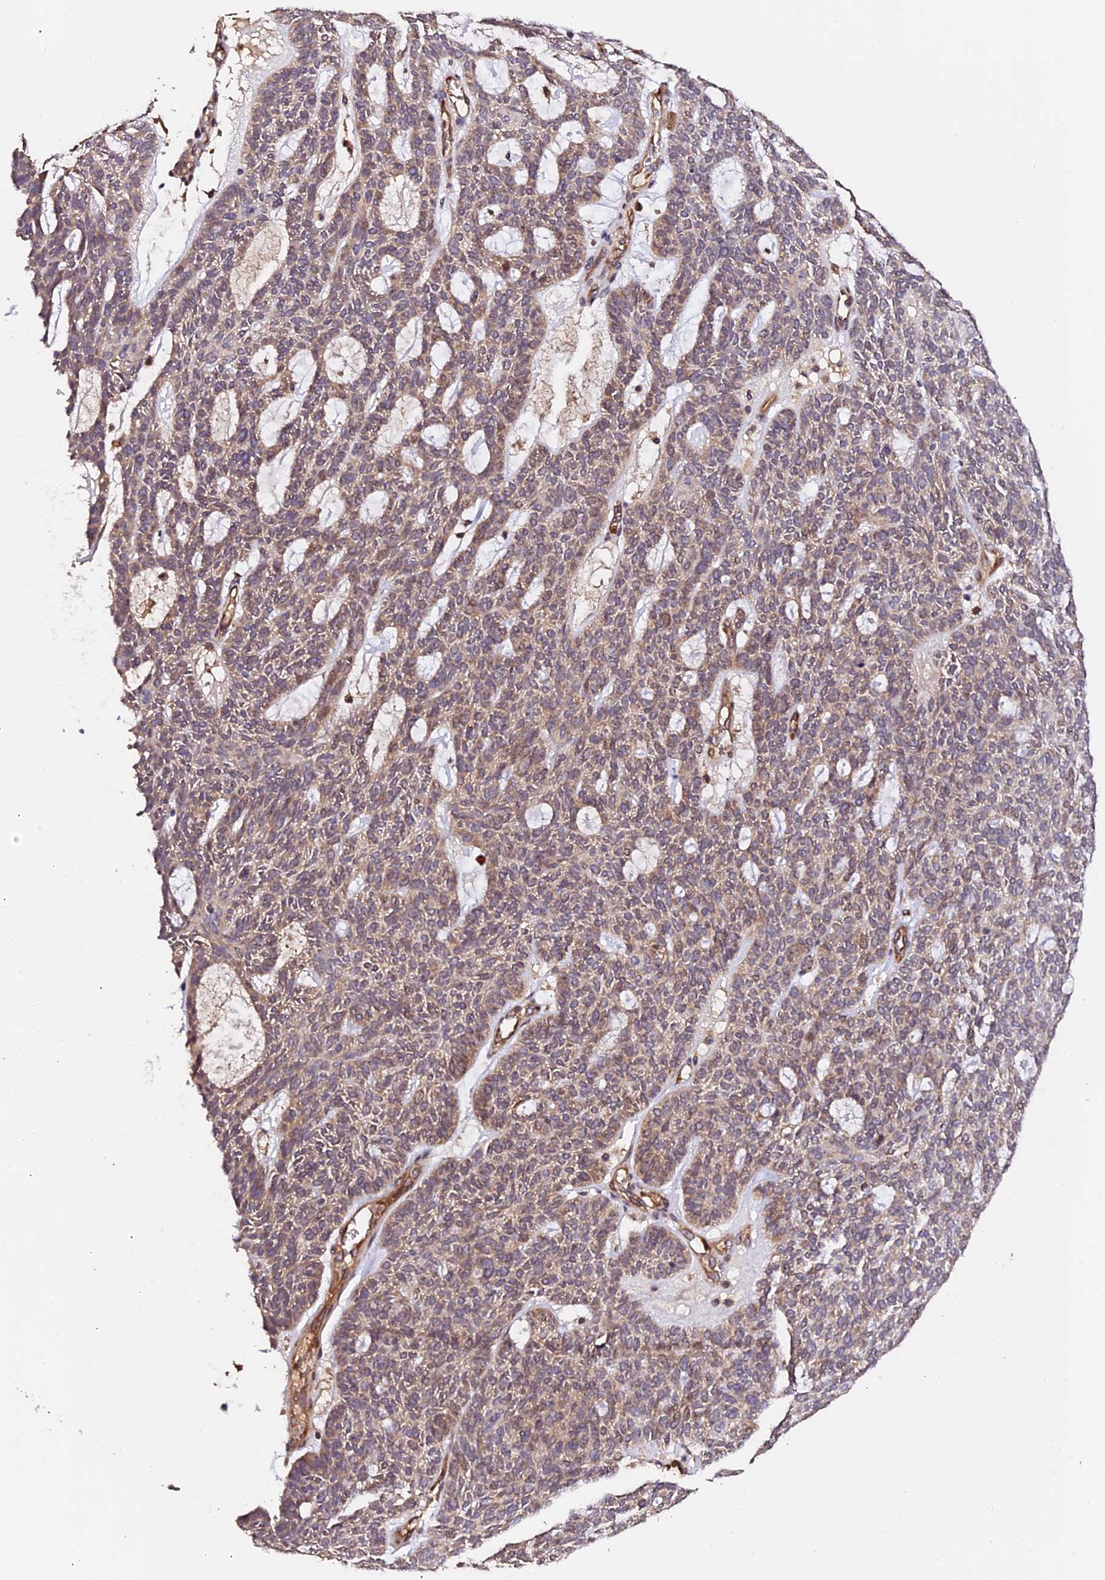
{"staining": {"intensity": "weak", "quantity": "25%-75%", "location": "cytoplasmic/membranous"}, "tissue": "skin cancer", "cell_type": "Tumor cells", "image_type": "cancer", "snomed": [{"axis": "morphology", "description": "Squamous cell carcinoma, NOS"}, {"axis": "topography", "description": "Skin"}], "caption": "Squamous cell carcinoma (skin) stained for a protein displays weak cytoplasmic/membranous positivity in tumor cells.", "gene": "TDO2", "patient": {"sex": "female", "age": 90}}